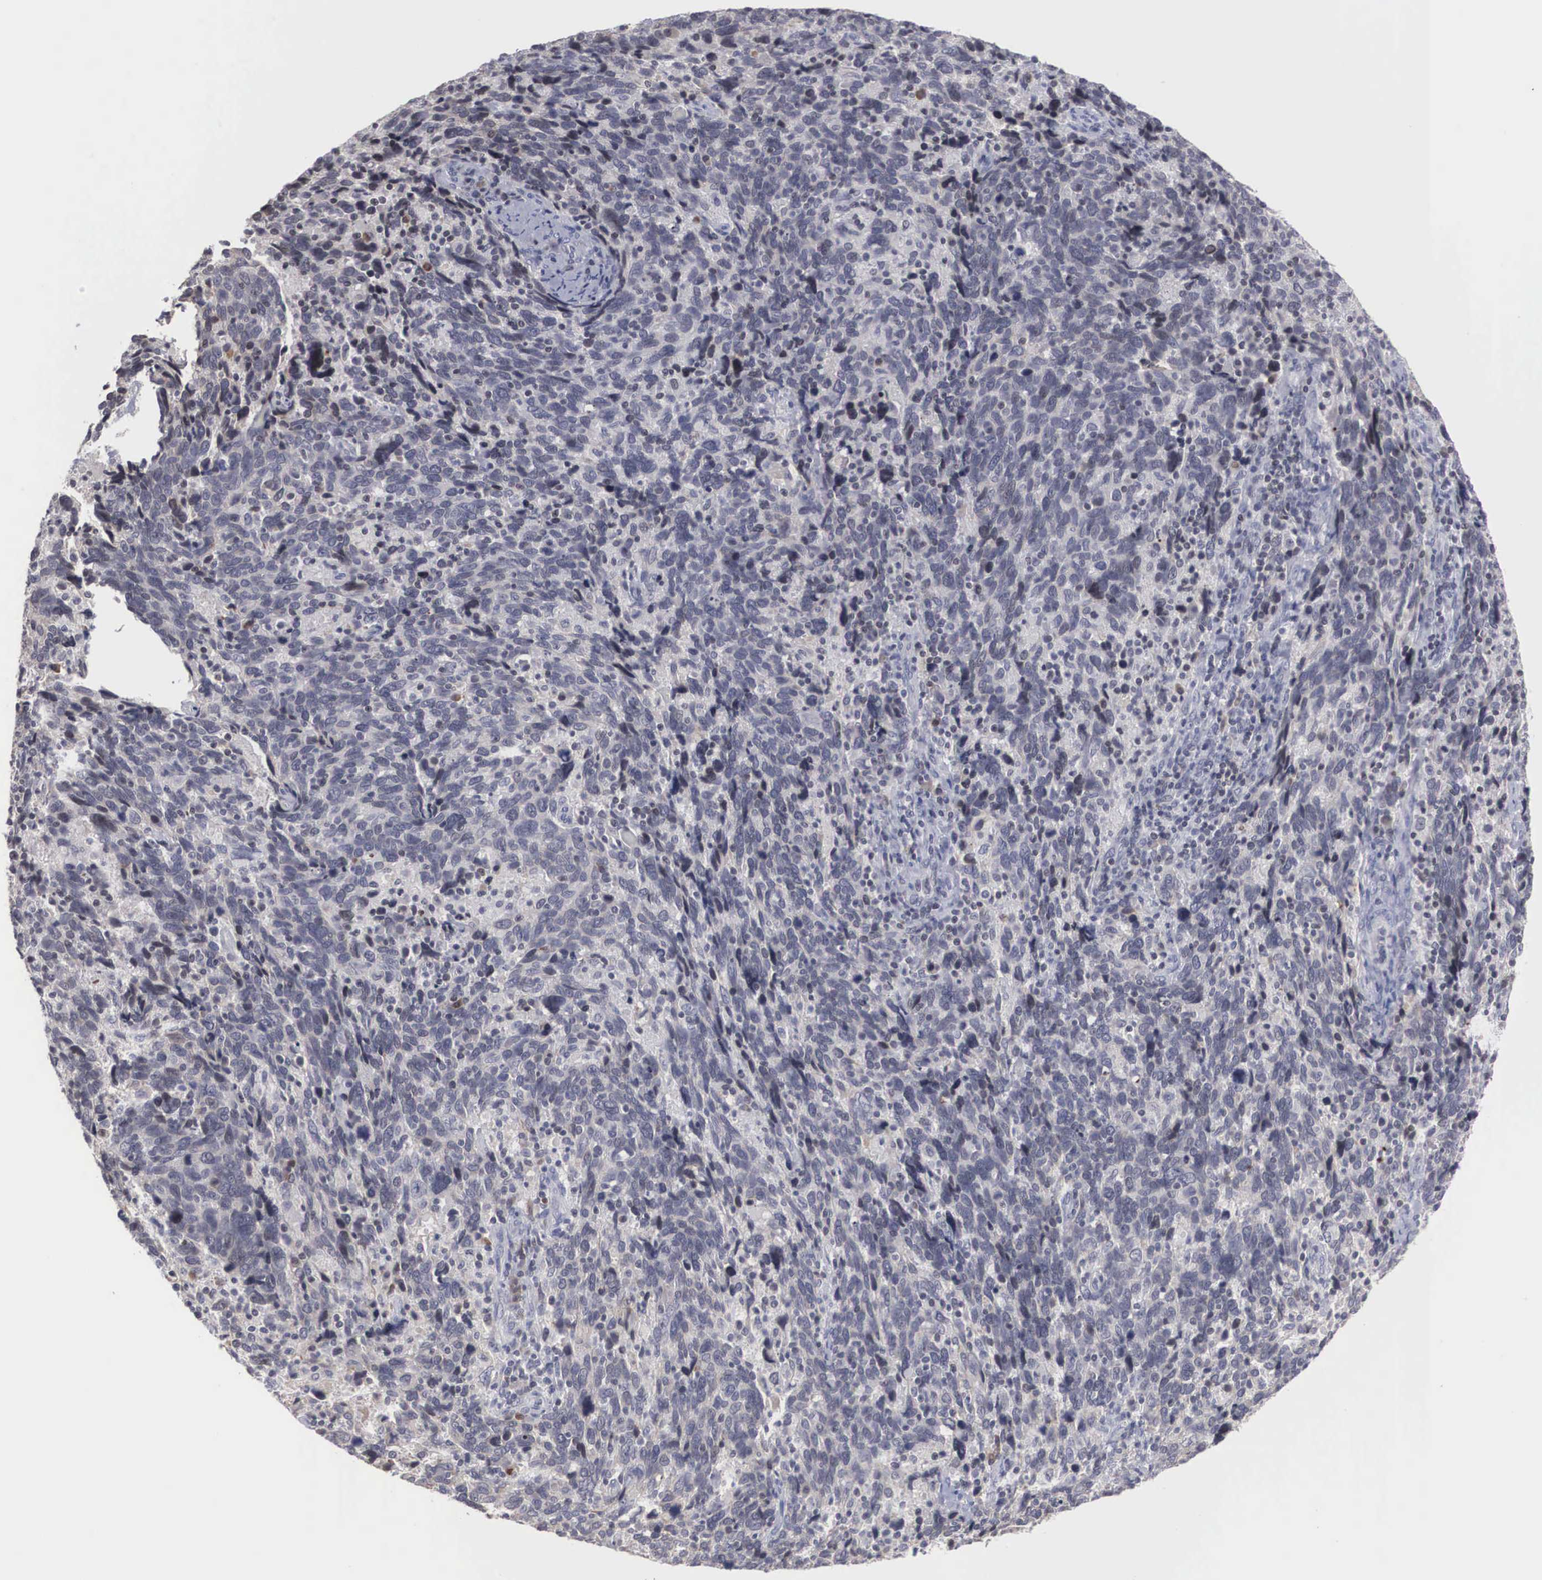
{"staining": {"intensity": "weak", "quantity": "<25%", "location": "cytoplasmic/membranous"}, "tissue": "cervical cancer", "cell_type": "Tumor cells", "image_type": "cancer", "snomed": [{"axis": "morphology", "description": "Squamous cell carcinoma, NOS"}, {"axis": "topography", "description": "Cervix"}], "caption": "A micrograph of squamous cell carcinoma (cervical) stained for a protein demonstrates no brown staining in tumor cells.", "gene": "WDR89", "patient": {"sex": "female", "age": 41}}